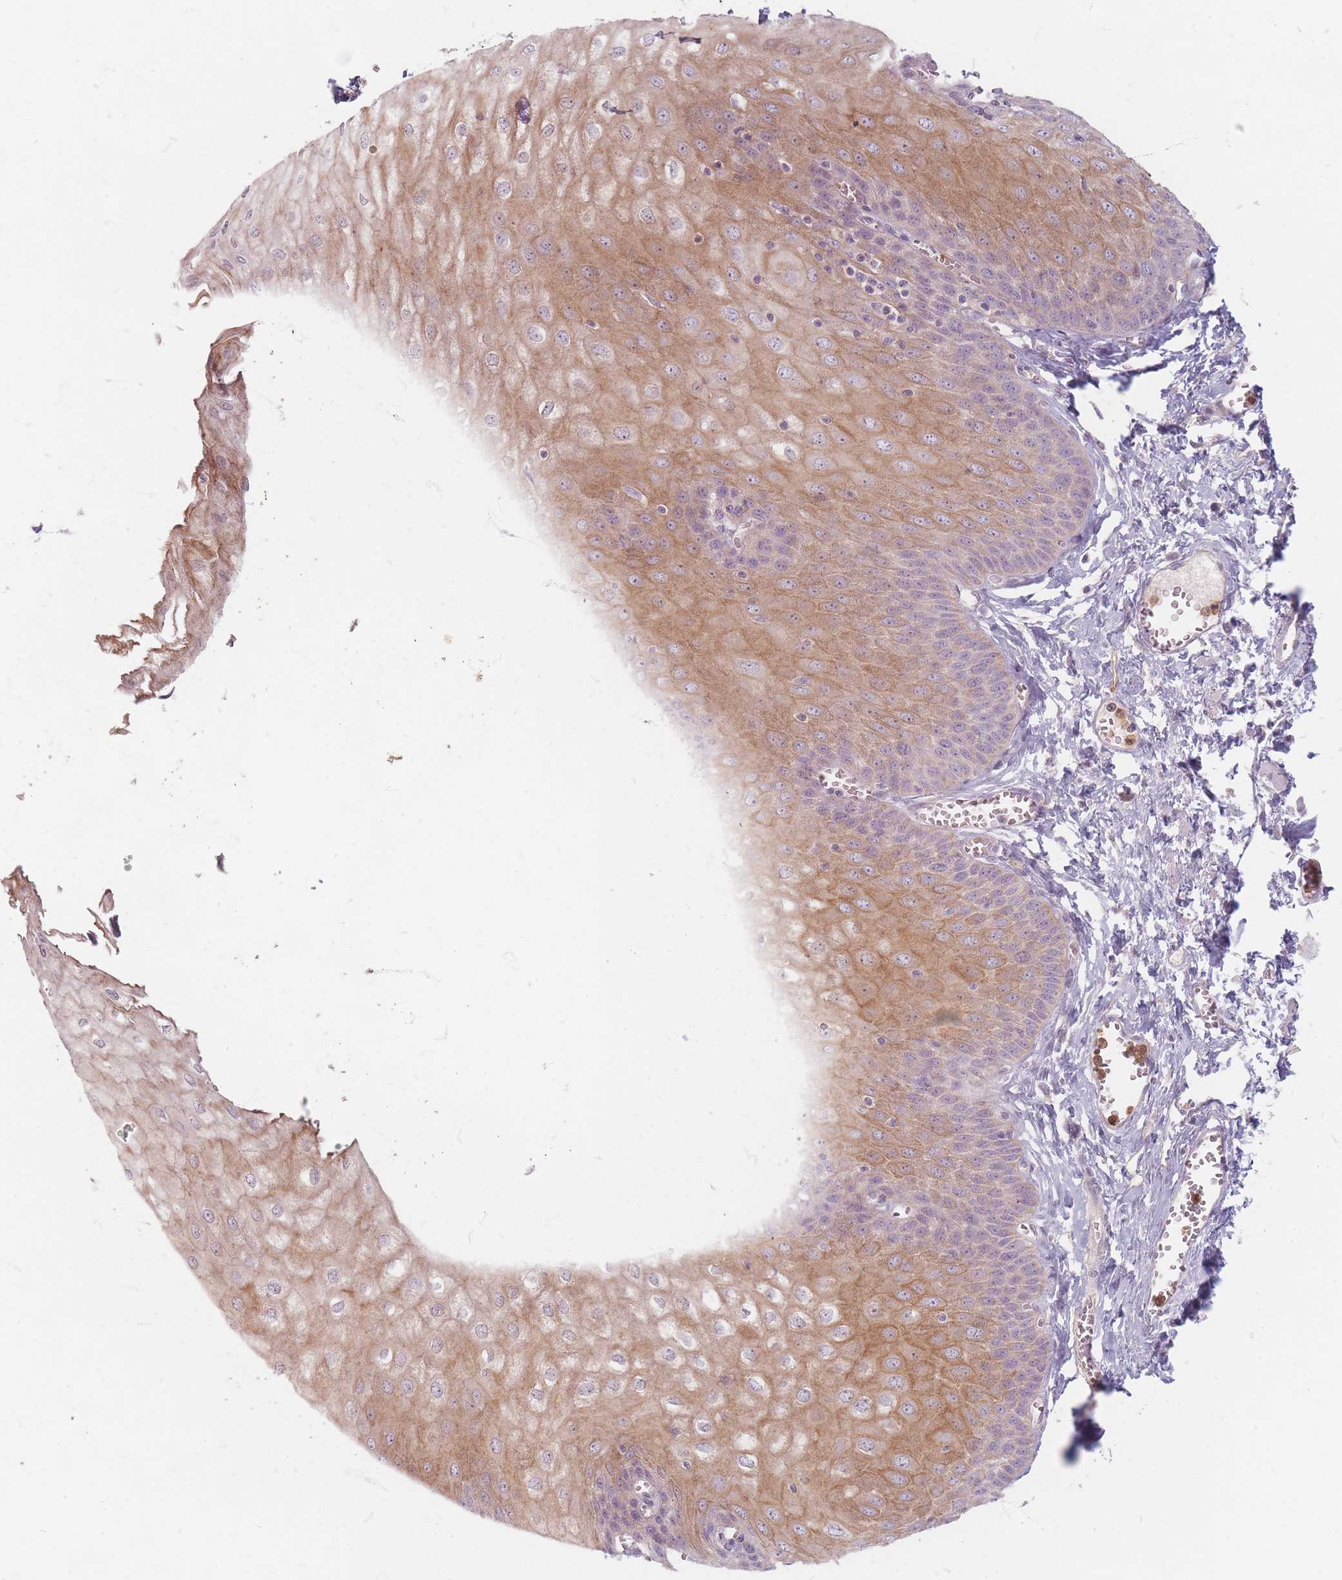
{"staining": {"intensity": "moderate", "quantity": "<25%", "location": "cytoplasmic/membranous"}, "tissue": "esophagus", "cell_type": "Squamous epithelial cells", "image_type": "normal", "snomed": [{"axis": "morphology", "description": "Normal tissue, NOS"}, {"axis": "topography", "description": "Esophagus"}], "caption": "Protein staining by immunohistochemistry demonstrates moderate cytoplasmic/membranous staining in approximately <25% of squamous epithelial cells in unremarkable esophagus. (Stains: DAB in brown, nuclei in blue, Microscopy: brightfield microscopy at high magnification).", "gene": "CHCHD7", "patient": {"sex": "male", "age": 60}}